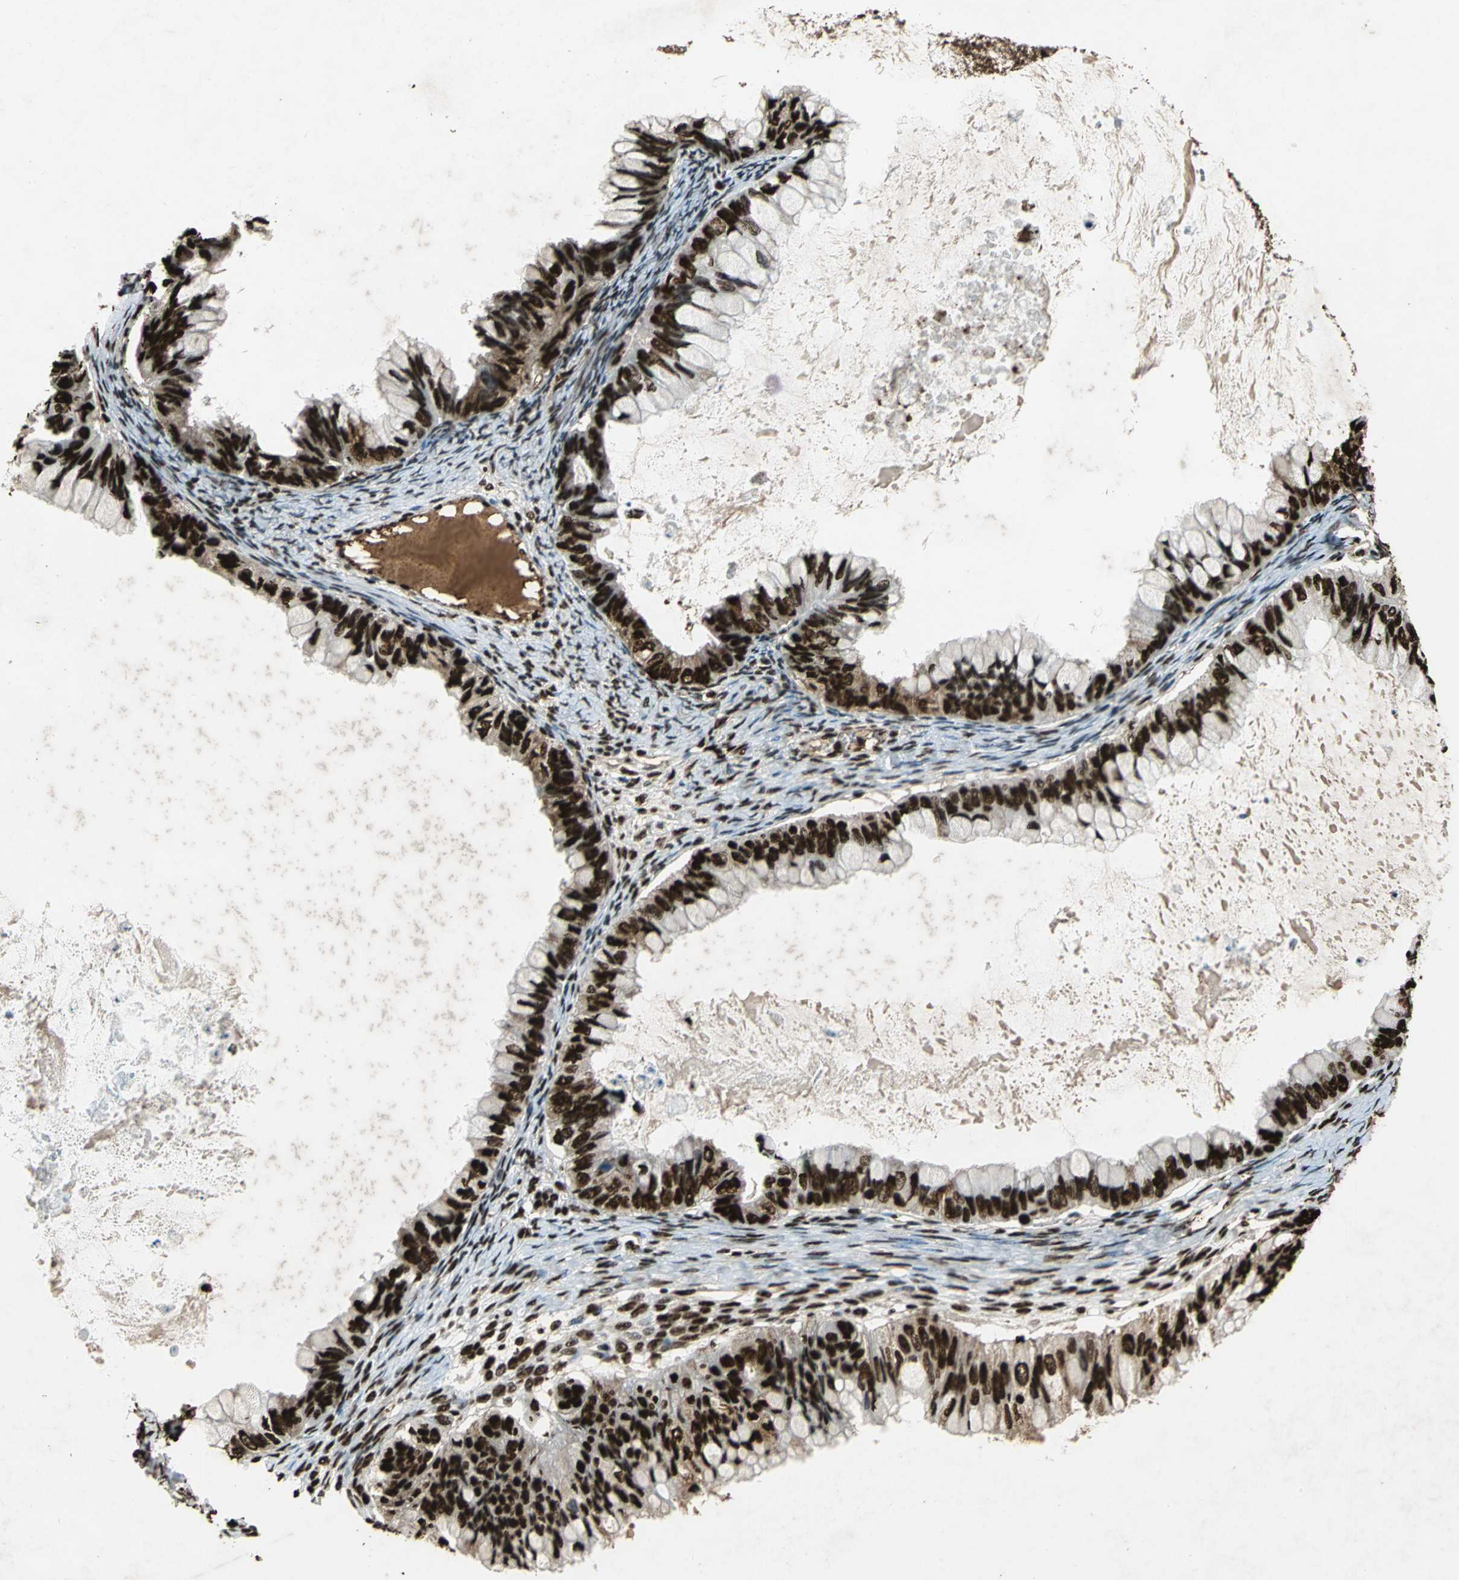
{"staining": {"intensity": "strong", "quantity": ">75%", "location": "nuclear"}, "tissue": "ovarian cancer", "cell_type": "Tumor cells", "image_type": "cancer", "snomed": [{"axis": "morphology", "description": "Cystadenocarcinoma, mucinous, NOS"}, {"axis": "topography", "description": "Ovary"}], "caption": "Ovarian mucinous cystadenocarcinoma stained for a protein (brown) displays strong nuclear positive positivity in about >75% of tumor cells.", "gene": "ANP32A", "patient": {"sex": "female", "age": 80}}